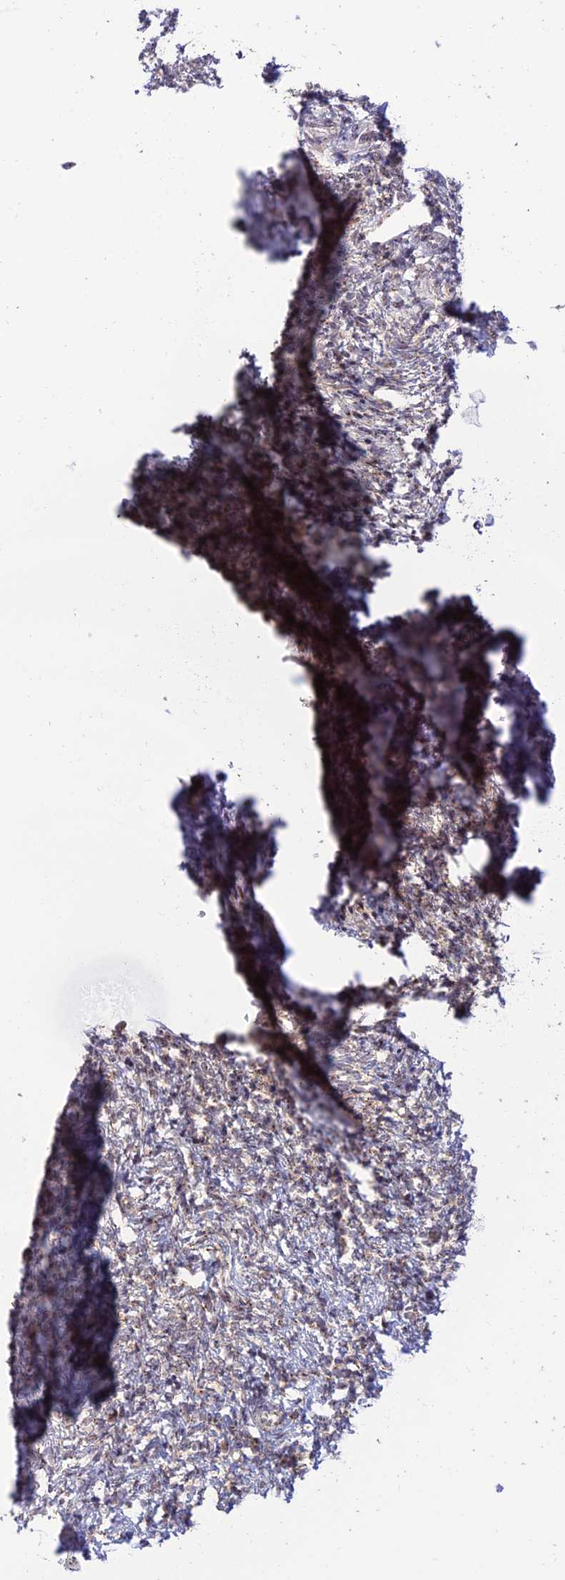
{"staining": {"intensity": "weak", "quantity": "<25%", "location": "cytoplasmic/membranous"}, "tissue": "ovary", "cell_type": "Ovarian stroma cells", "image_type": "normal", "snomed": [{"axis": "morphology", "description": "Normal tissue, NOS"}, {"axis": "topography", "description": "Ovary"}], "caption": "Immunohistochemistry (IHC) photomicrograph of benign ovary: ovary stained with DAB displays no significant protein expression in ovarian stroma cells.", "gene": "GOLGA3", "patient": {"sex": "female", "age": 41}}